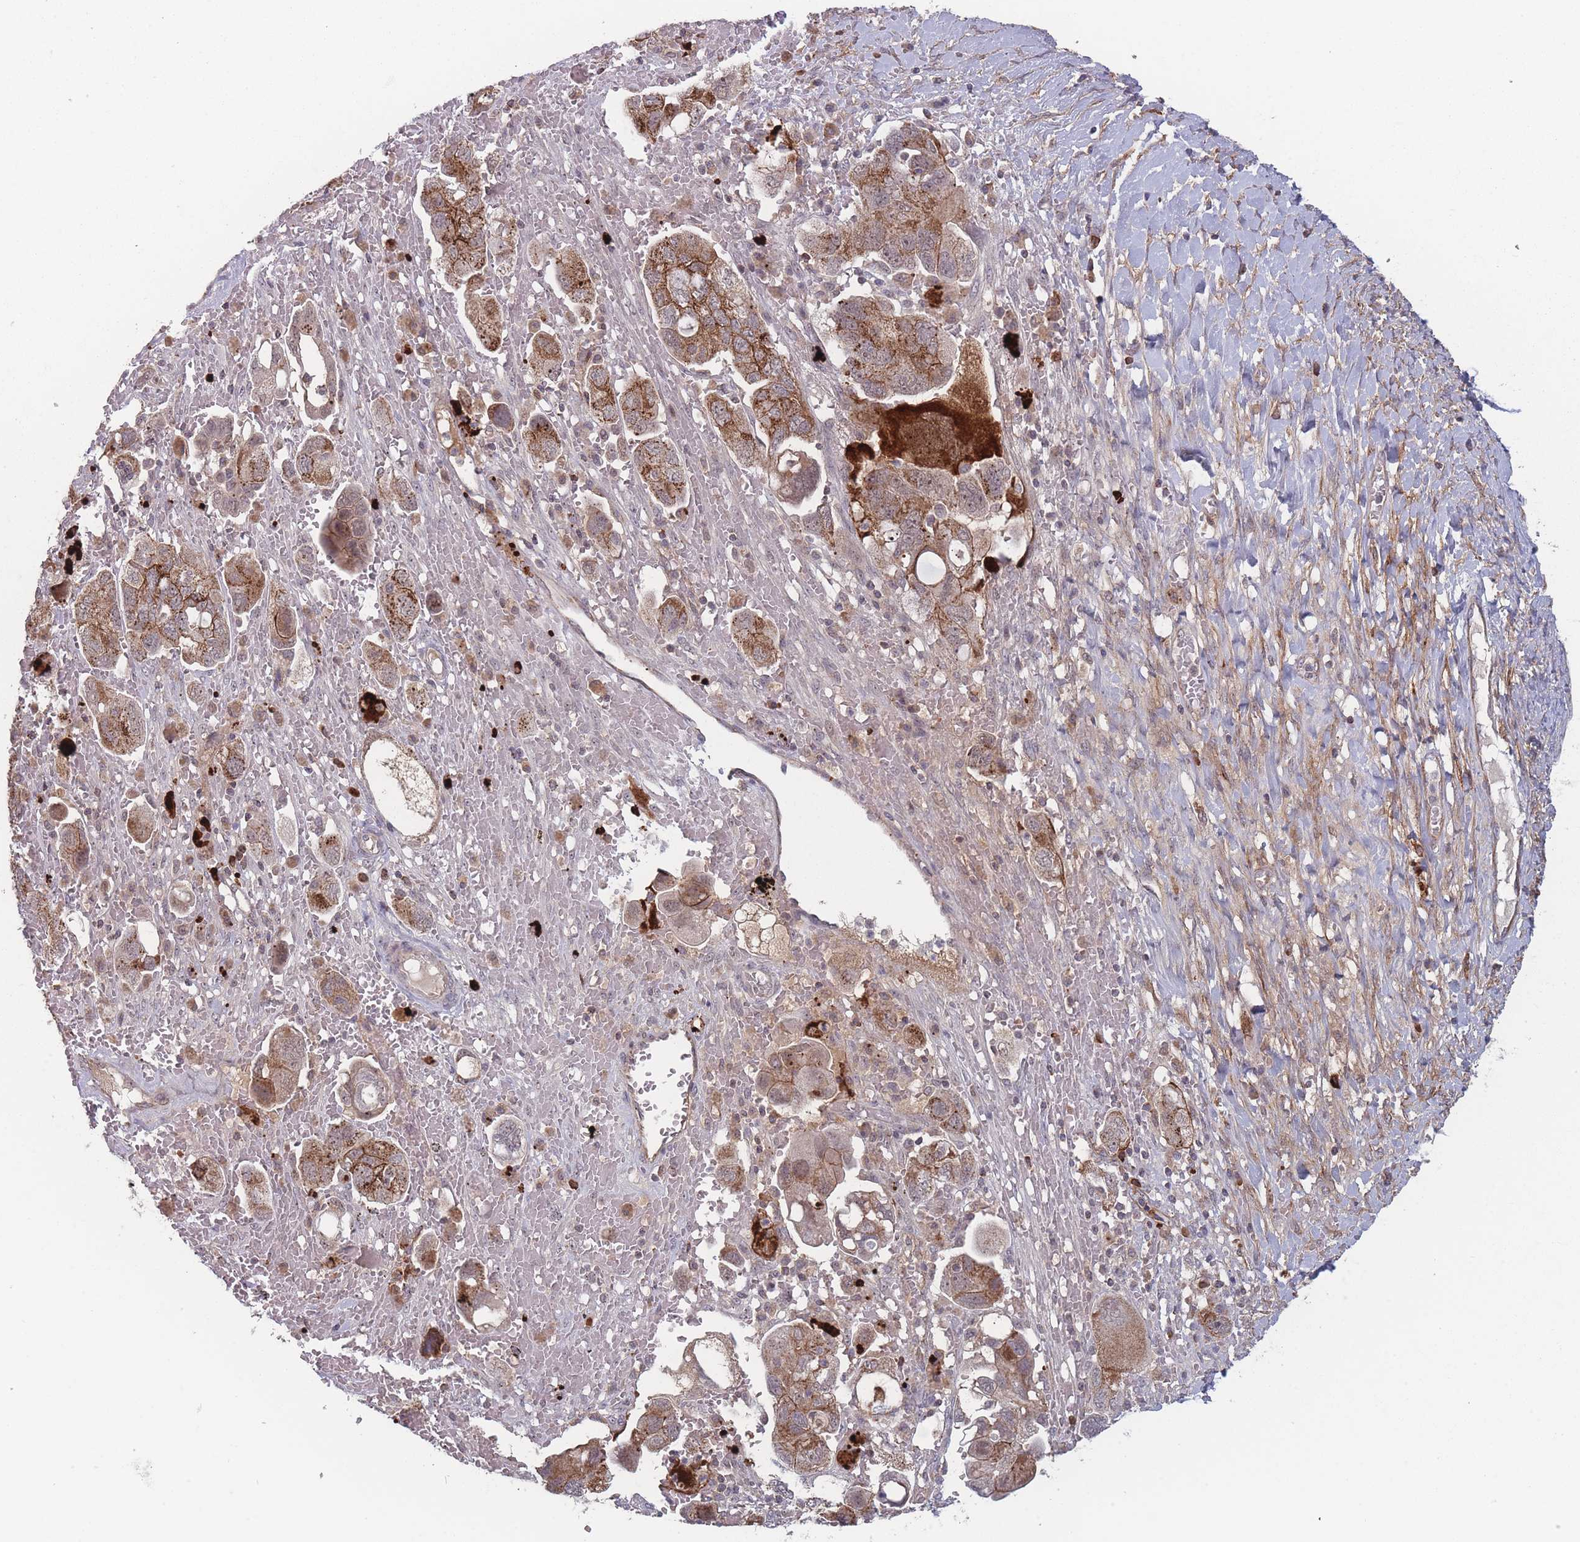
{"staining": {"intensity": "moderate", "quantity": ">75%", "location": "cytoplasmic/membranous"}, "tissue": "ovarian cancer", "cell_type": "Tumor cells", "image_type": "cancer", "snomed": [{"axis": "morphology", "description": "Carcinoma, NOS"}, {"axis": "morphology", "description": "Cystadenocarcinoma, serous, NOS"}, {"axis": "topography", "description": "Ovary"}], "caption": "Immunohistochemical staining of ovarian cancer (carcinoma) exhibits medium levels of moderate cytoplasmic/membranous protein expression in approximately >75% of tumor cells.", "gene": "TMEM232", "patient": {"sex": "female", "age": 69}}